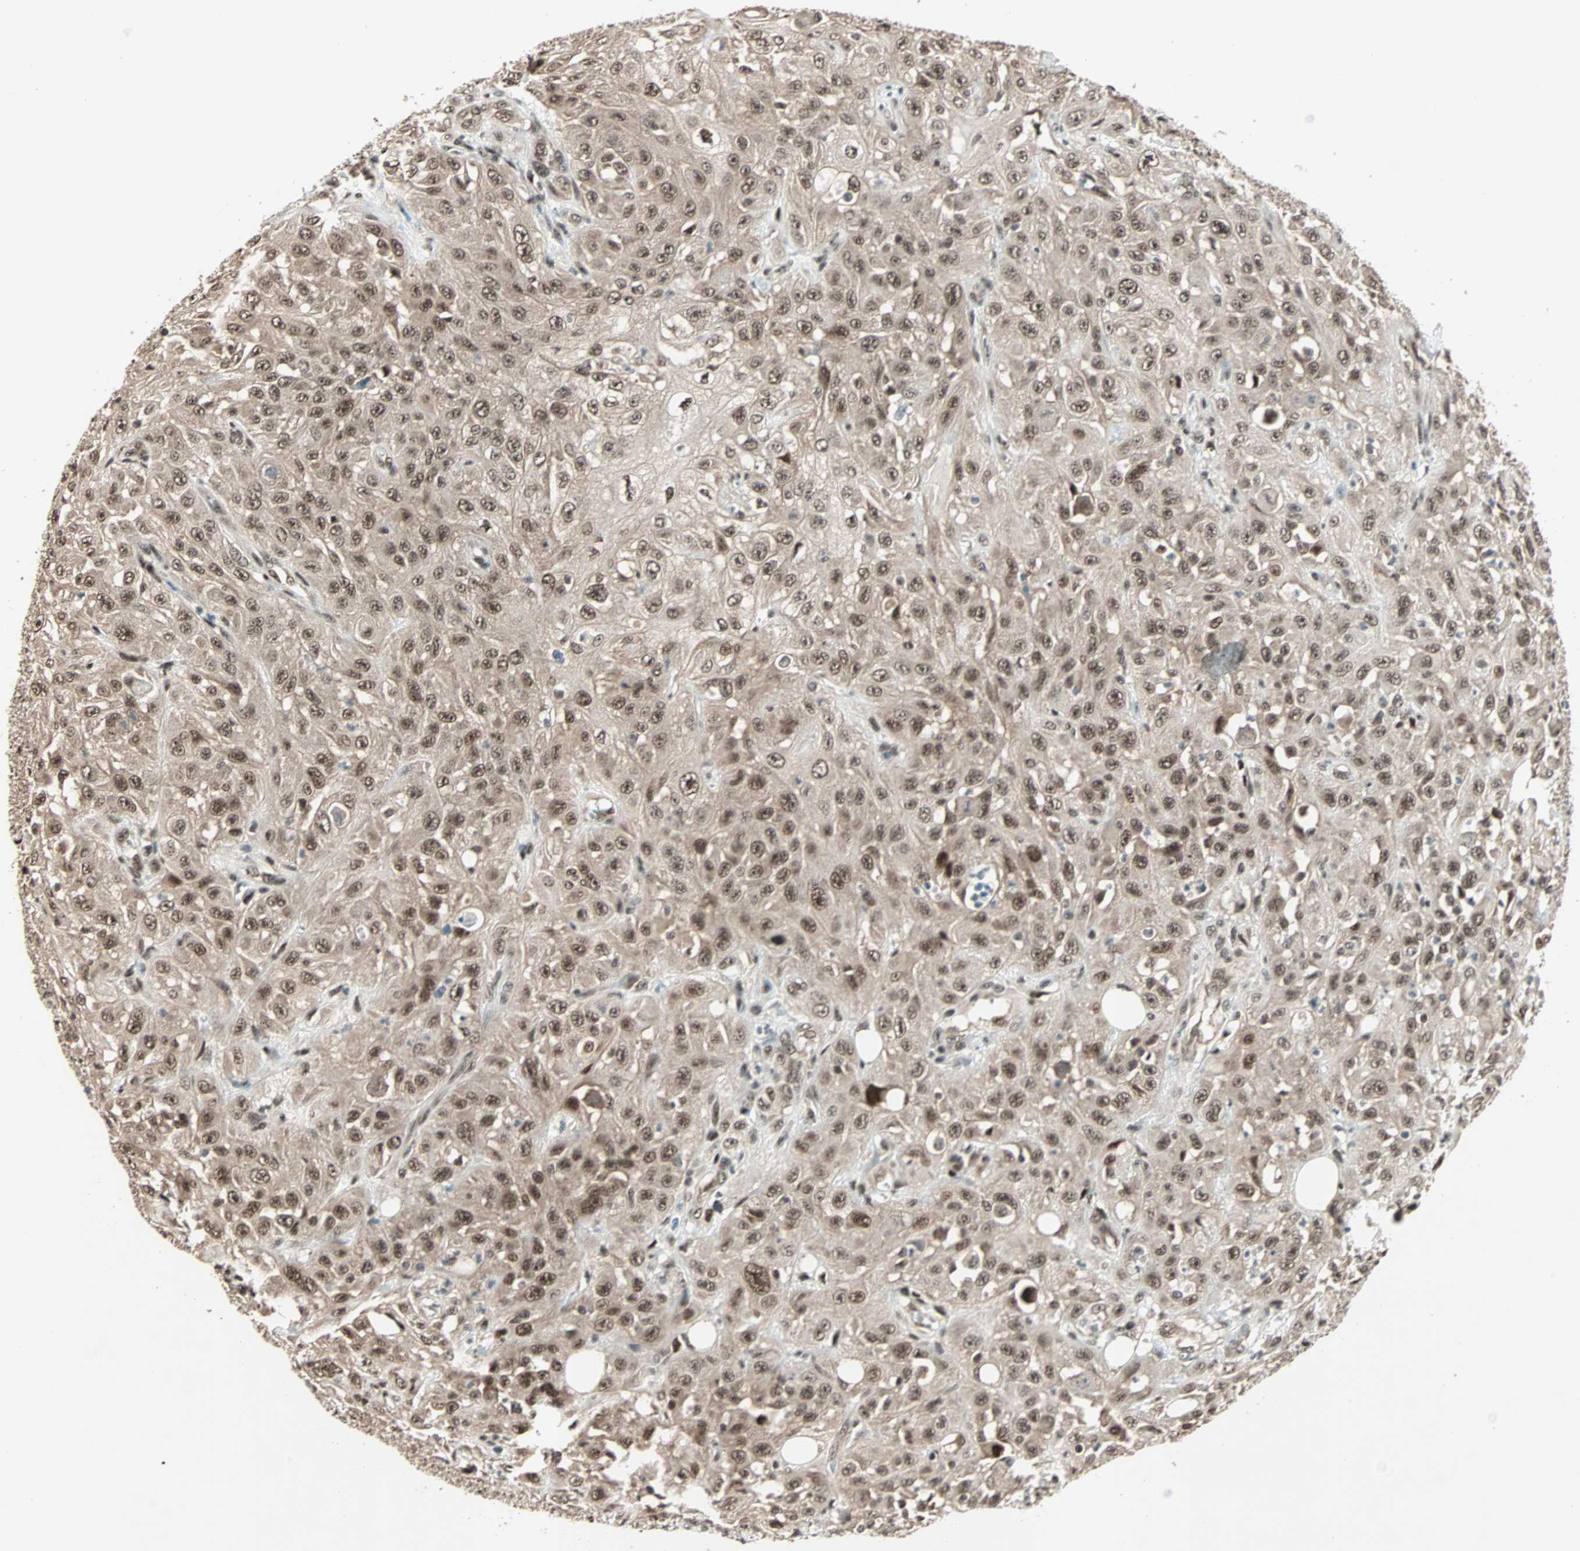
{"staining": {"intensity": "moderate", "quantity": ">75%", "location": "cytoplasmic/membranous,nuclear"}, "tissue": "skin cancer", "cell_type": "Tumor cells", "image_type": "cancer", "snomed": [{"axis": "morphology", "description": "Squamous cell carcinoma, NOS"}, {"axis": "morphology", "description": "Squamous cell carcinoma, metastatic, NOS"}, {"axis": "topography", "description": "Skin"}, {"axis": "topography", "description": "Lymph node"}], "caption": "Immunohistochemical staining of skin cancer reveals medium levels of moderate cytoplasmic/membranous and nuclear protein expression in about >75% of tumor cells.", "gene": "ZNF44", "patient": {"sex": "male", "age": 75}}